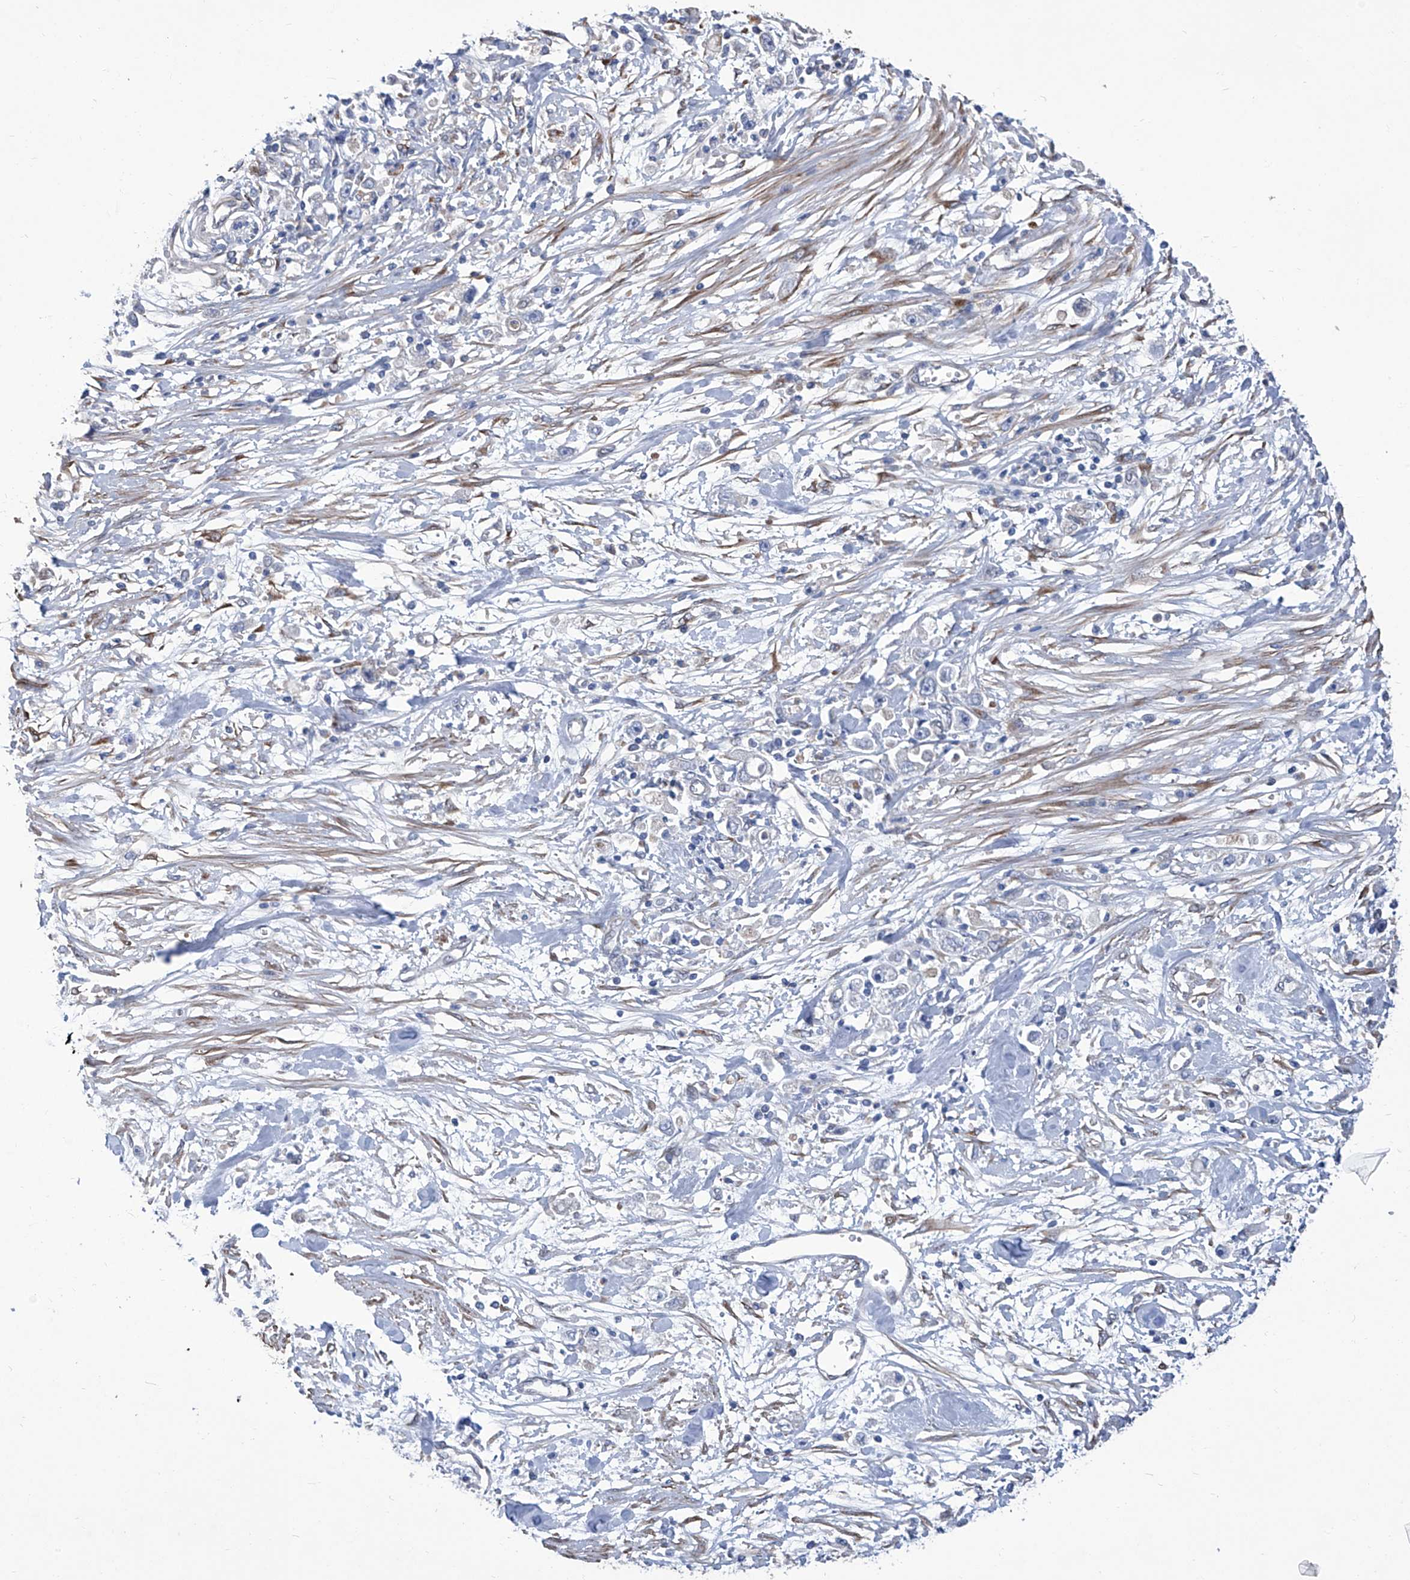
{"staining": {"intensity": "negative", "quantity": "none", "location": "none"}, "tissue": "stomach cancer", "cell_type": "Tumor cells", "image_type": "cancer", "snomed": [{"axis": "morphology", "description": "Adenocarcinoma, NOS"}, {"axis": "topography", "description": "Stomach"}], "caption": "A histopathology image of stomach adenocarcinoma stained for a protein demonstrates no brown staining in tumor cells. (DAB (3,3'-diaminobenzidine) IHC with hematoxylin counter stain).", "gene": "SMS", "patient": {"sex": "female", "age": 59}}